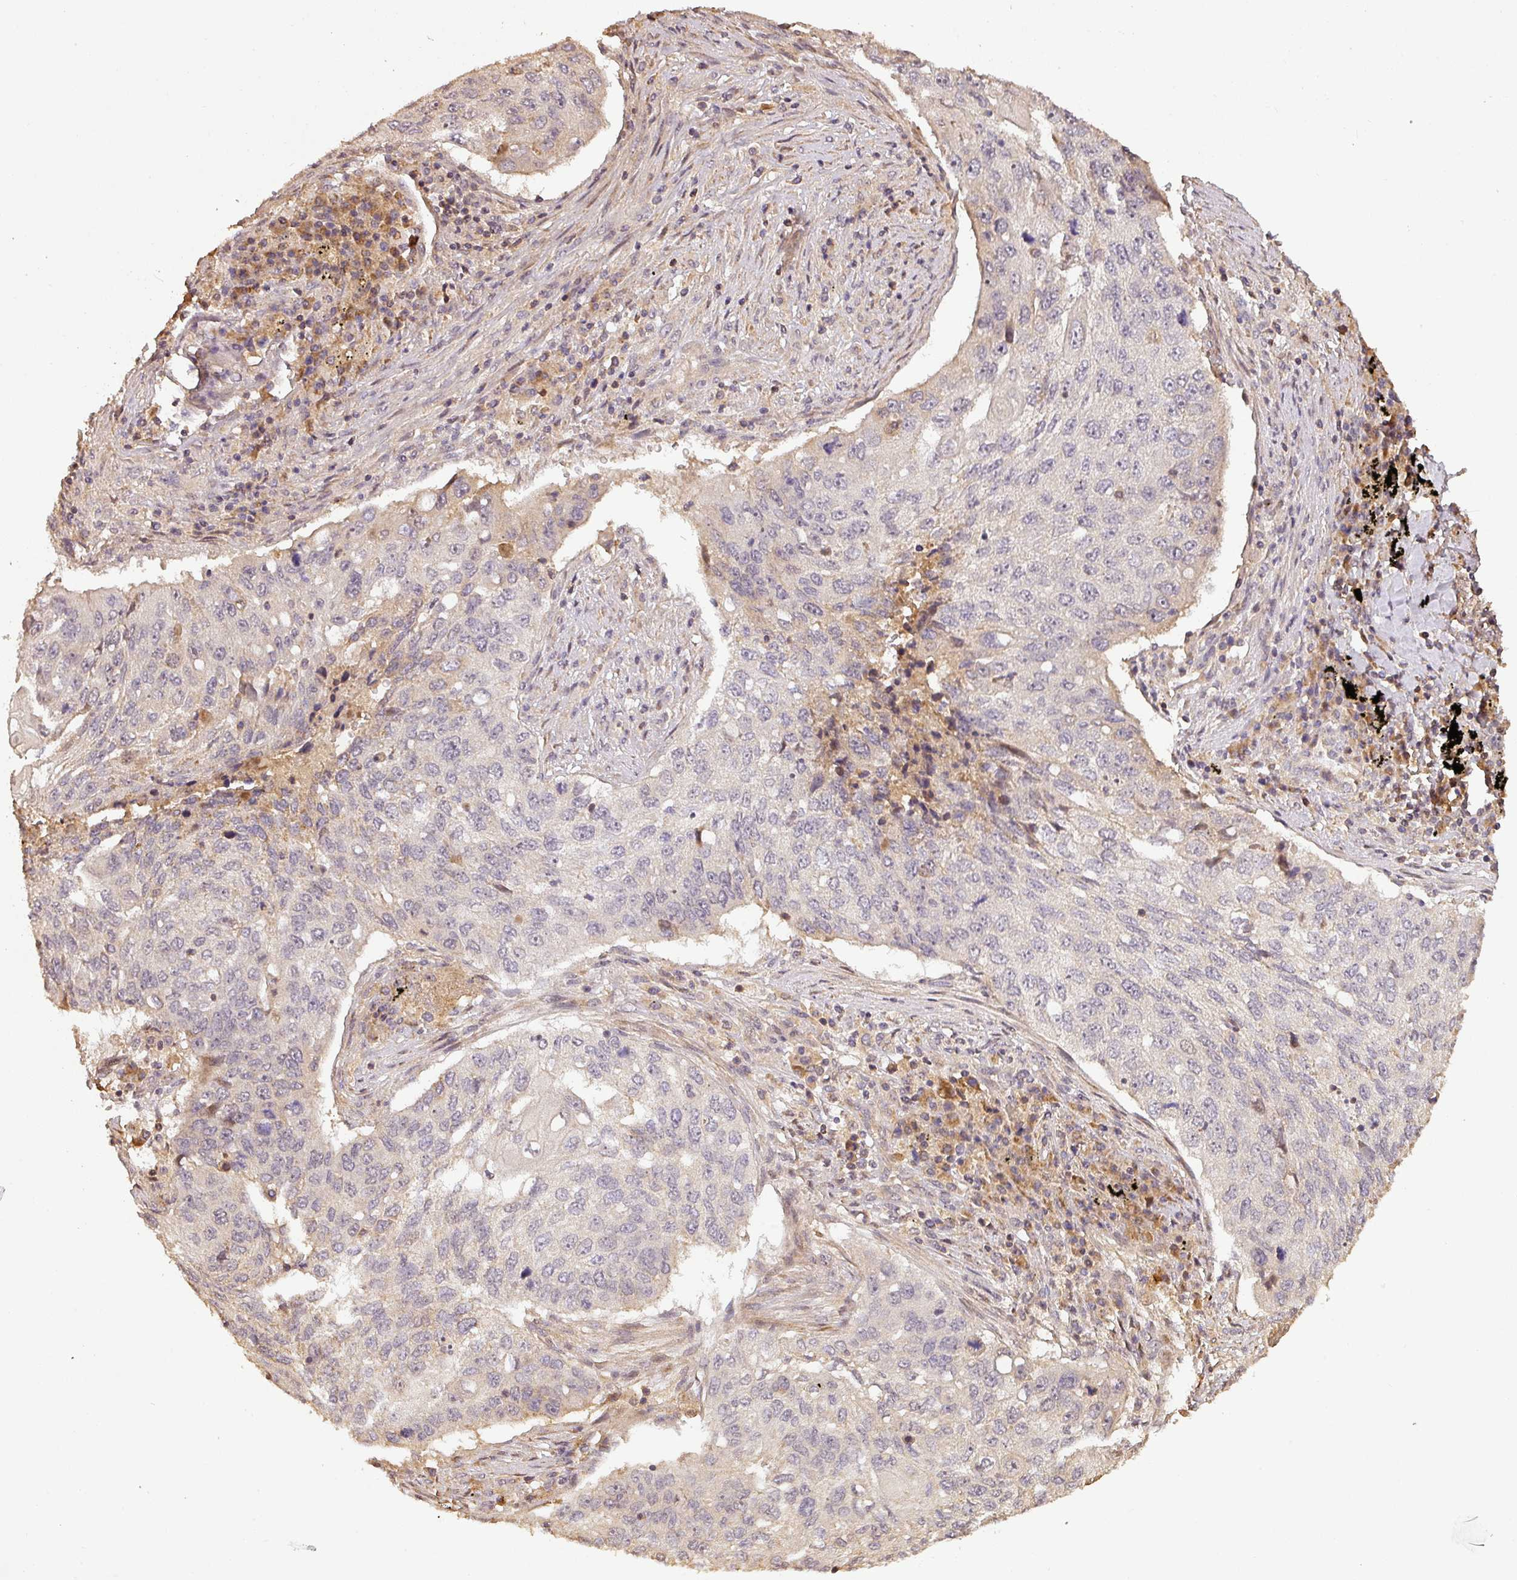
{"staining": {"intensity": "negative", "quantity": "none", "location": "none"}, "tissue": "lung cancer", "cell_type": "Tumor cells", "image_type": "cancer", "snomed": [{"axis": "morphology", "description": "Squamous cell carcinoma, NOS"}, {"axis": "topography", "description": "Lung"}], "caption": "This photomicrograph is of lung squamous cell carcinoma stained with immunohistochemistry to label a protein in brown with the nuclei are counter-stained blue. There is no positivity in tumor cells. Brightfield microscopy of IHC stained with DAB (brown) and hematoxylin (blue), captured at high magnification.", "gene": "BPIFB3", "patient": {"sex": "female", "age": 63}}